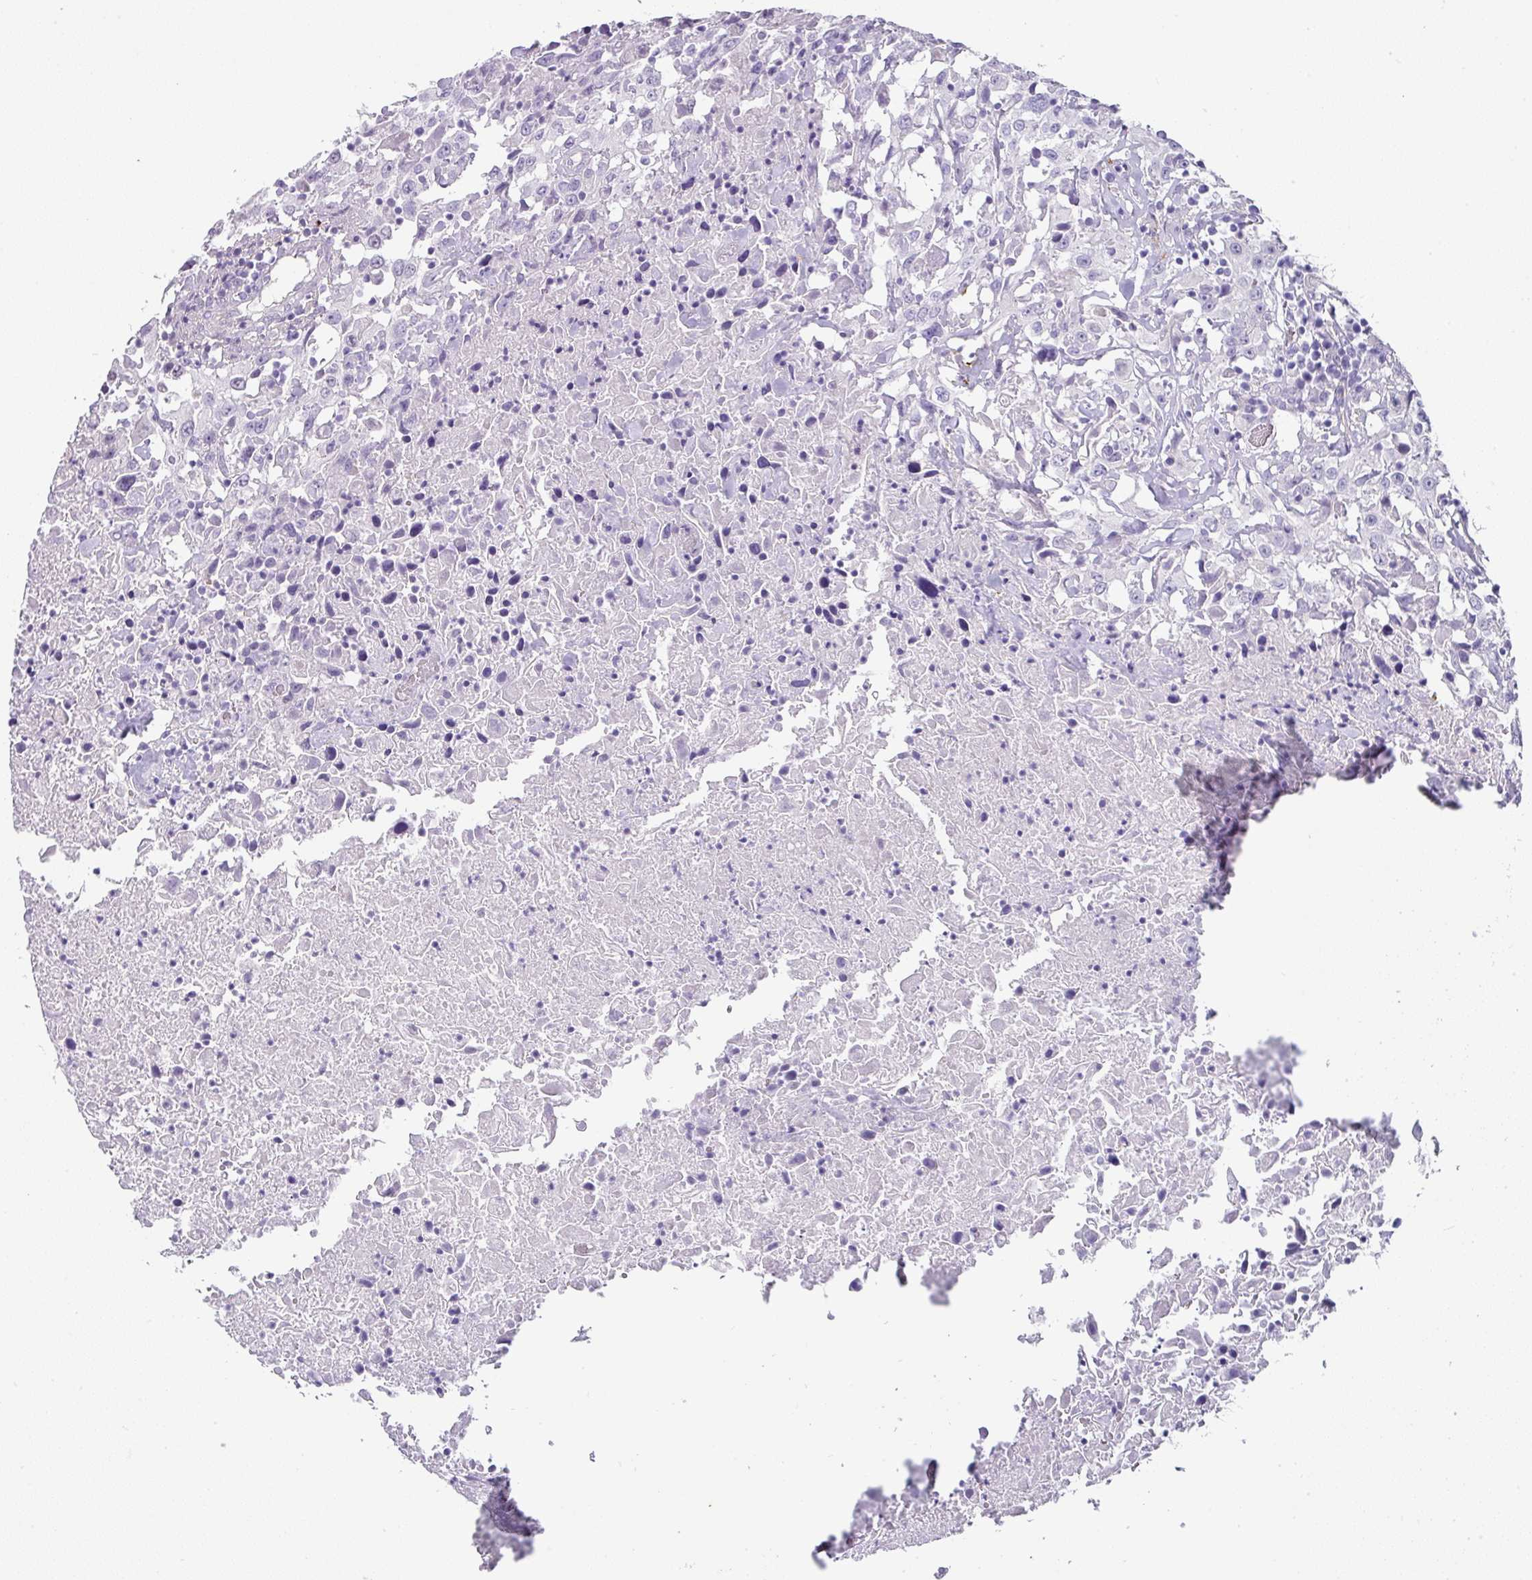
{"staining": {"intensity": "negative", "quantity": "none", "location": "none"}, "tissue": "urothelial cancer", "cell_type": "Tumor cells", "image_type": "cancer", "snomed": [{"axis": "morphology", "description": "Urothelial carcinoma, High grade"}, {"axis": "topography", "description": "Urinary bladder"}], "caption": "A high-resolution micrograph shows immunohistochemistry staining of urothelial carcinoma (high-grade), which reveals no significant expression in tumor cells.", "gene": "OR52N1", "patient": {"sex": "male", "age": 61}}